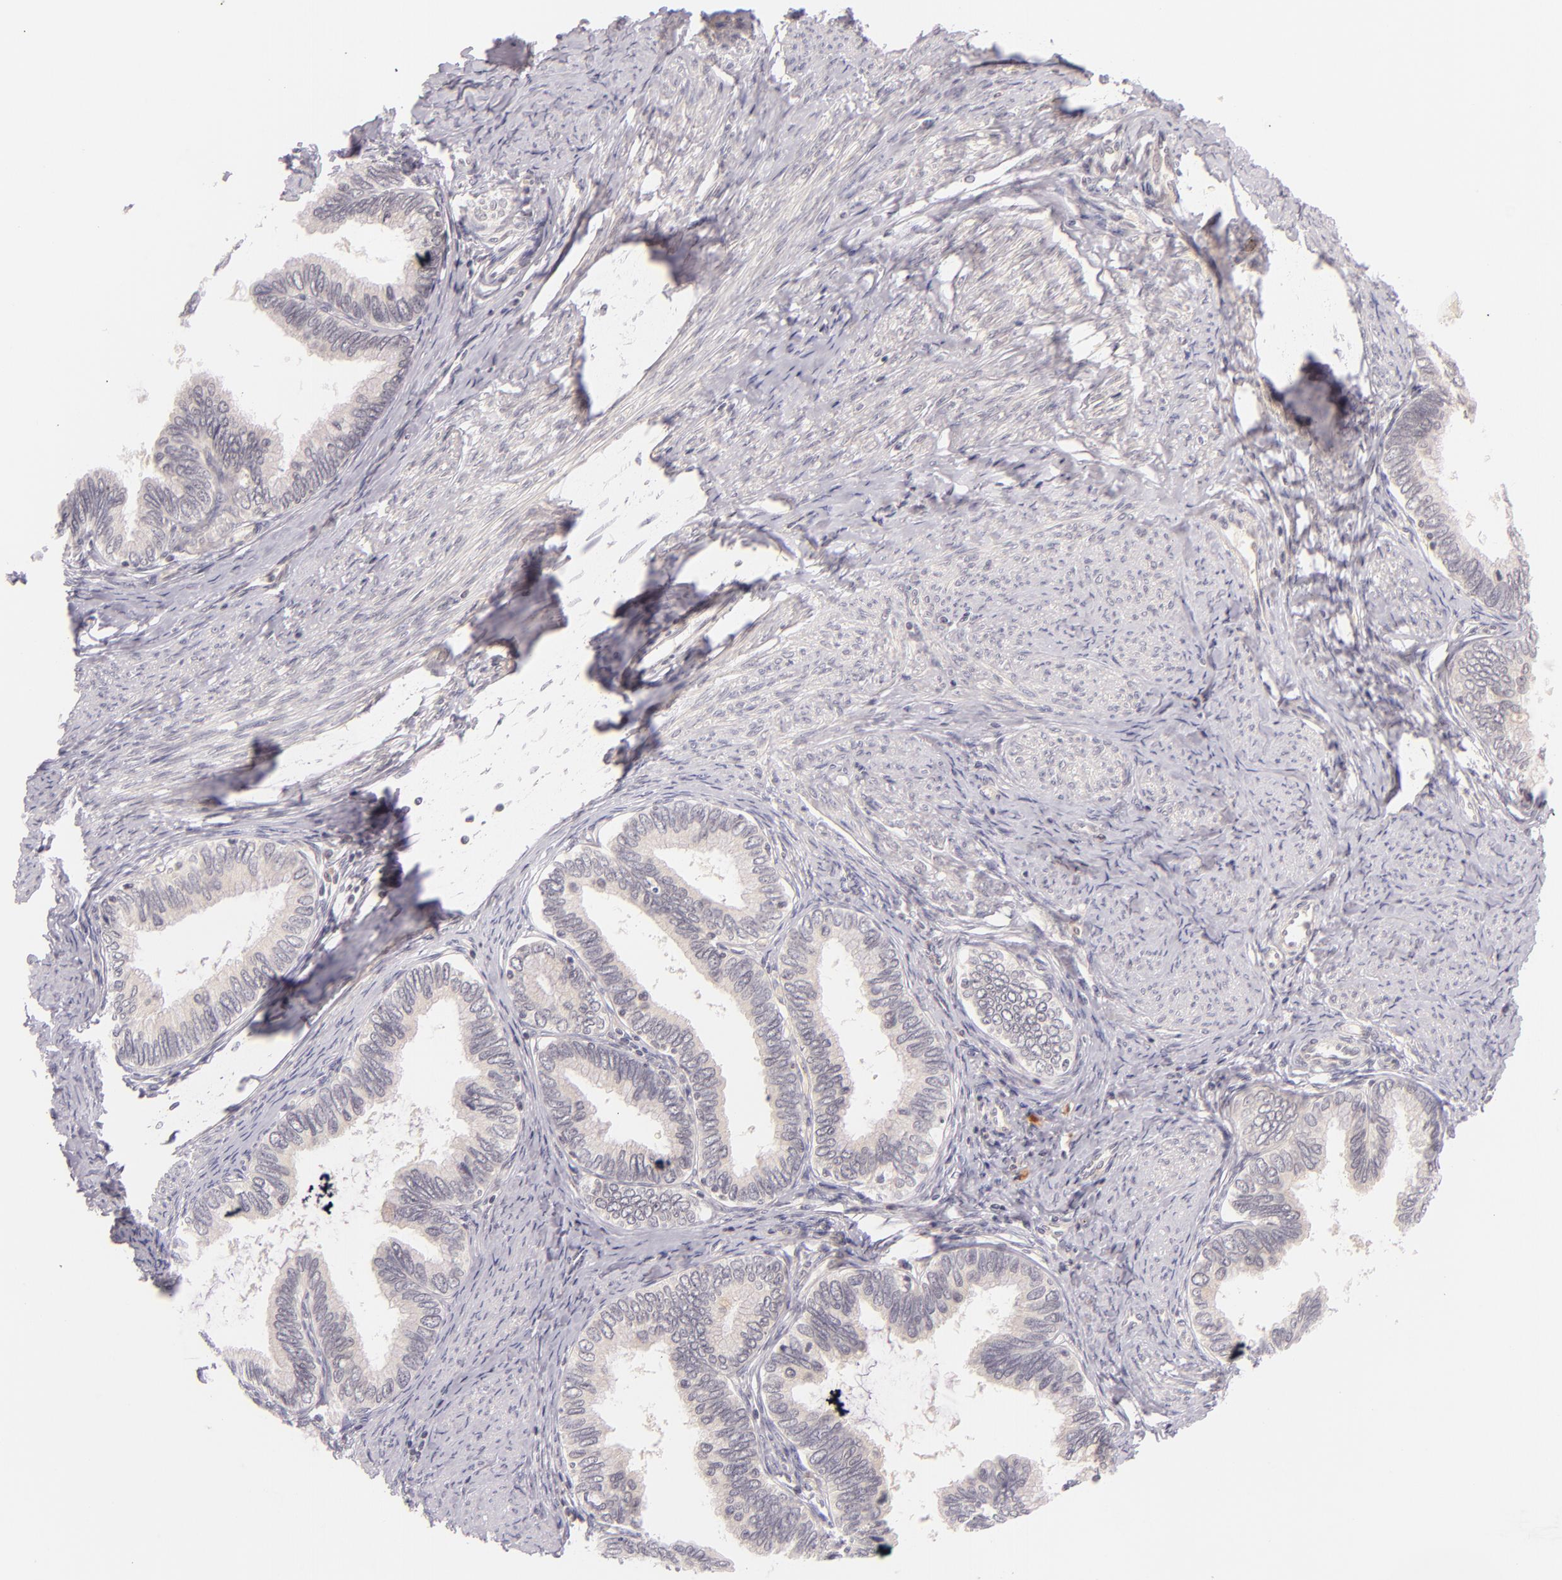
{"staining": {"intensity": "negative", "quantity": "none", "location": "none"}, "tissue": "cervical cancer", "cell_type": "Tumor cells", "image_type": "cancer", "snomed": [{"axis": "morphology", "description": "Adenocarcinoma, NOS"}, {"axis": "topography", "description": "Cervix"}], "caption": "Immunohistochemical staining of adenocarcinoma (cervical) shows no significant positivity in tumor cells.", "gene": "CASP8", "patient": {"sex": "female", "age": 49}}